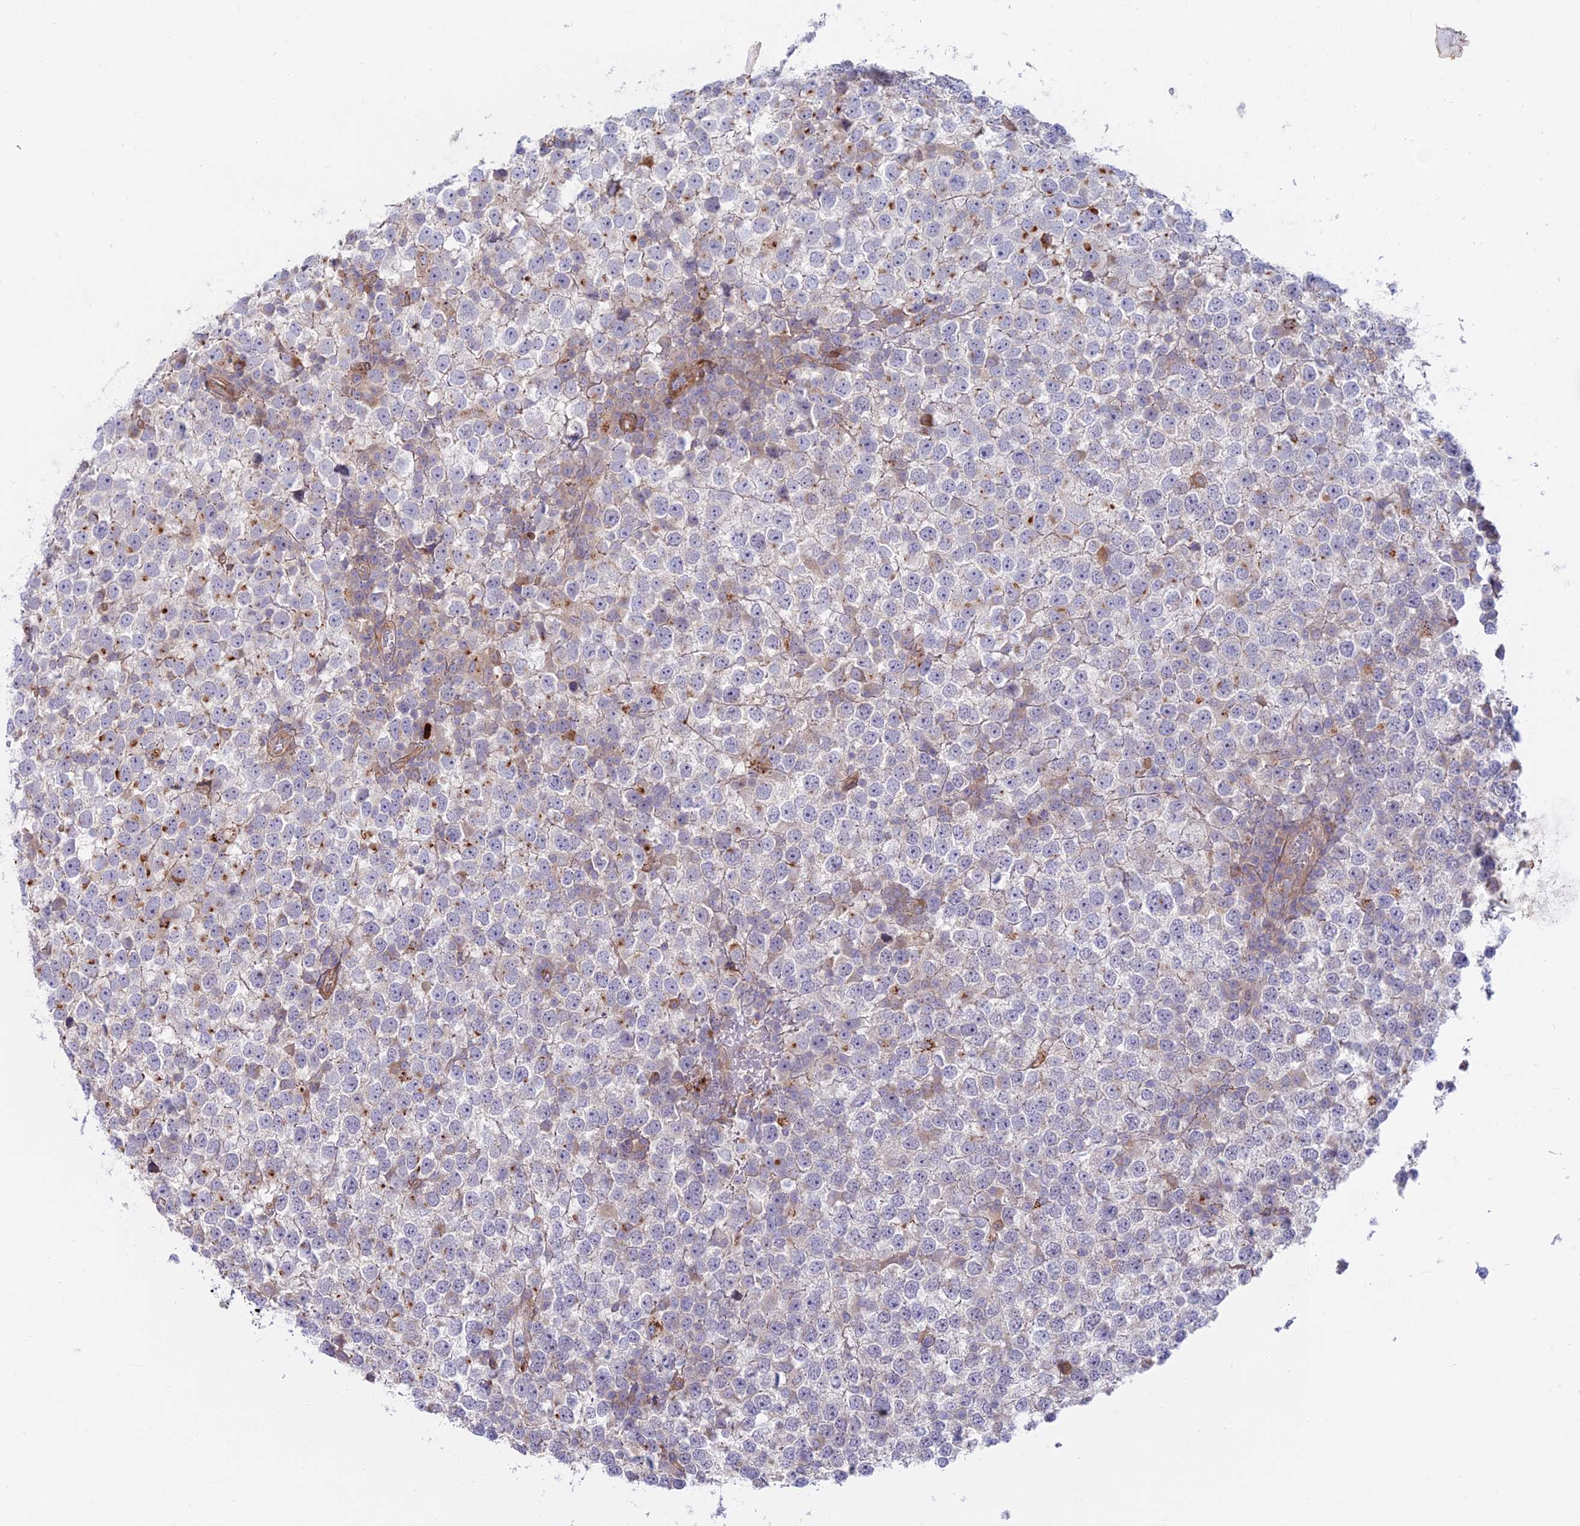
{"staining": {"intensity": "moderate", "quantity": "<25%", "location": "cytoplasmic/membranous"}, "tissue": "testis cancer", "cell_type": "Tumor cells", "image_type": "cancer", "snomed": [{"axis": "morphology", "description": "Seminoma, NOS"}, {"axis": "topography", "description": "Testis"}], "caption": "An immunohistochemistry micrograph of neoplastic tissue is shown. Protein staining in brown highlights moderate cytoplasmic/membranous positivity in testis cancer (seminoma) within tumor cells.", "gene": "KCNAB1", "patient": {"sex": "male", "age": 65}}